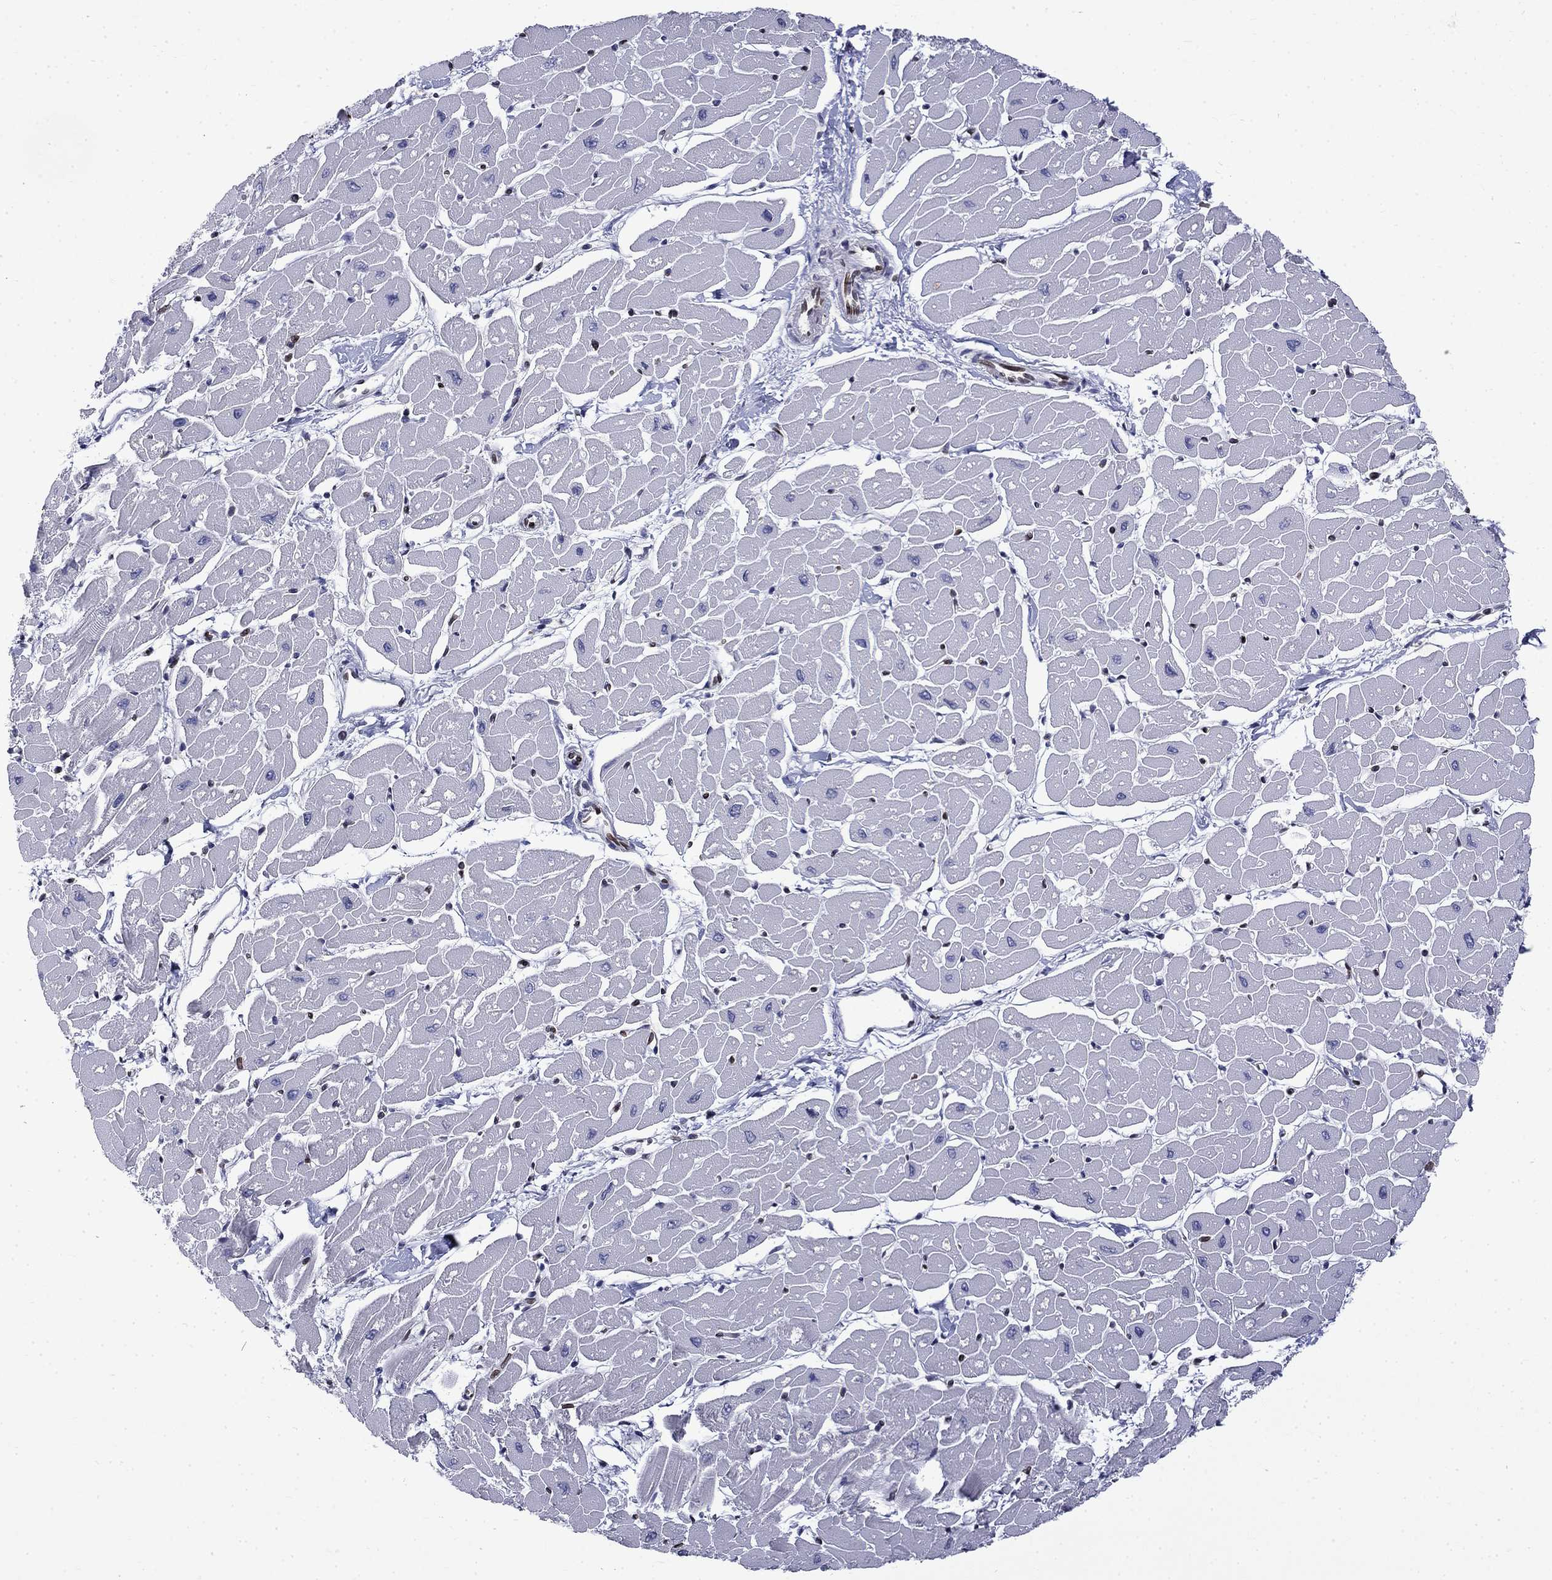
{"staining": {"intensity": "negative", "quantity": "none", "location": "none"}, "tissue": "heart muscle", "cell_type": "Cardiomyocytes", "image_type": "normal", "snomed": [{"axis": "morphology", "description": "Normal tissue, NOS"}, {"axis": "topography", "description": "Heart"}], "caption": "Unremarkable heart muscle was stained to show a protein in brown. There is no significant positivity in cardiomyocytes. (DAB immunohistochemistry (IHC), high magnification).", "gene": "SLA", "patient": {"sex": "male", "age": 57}}